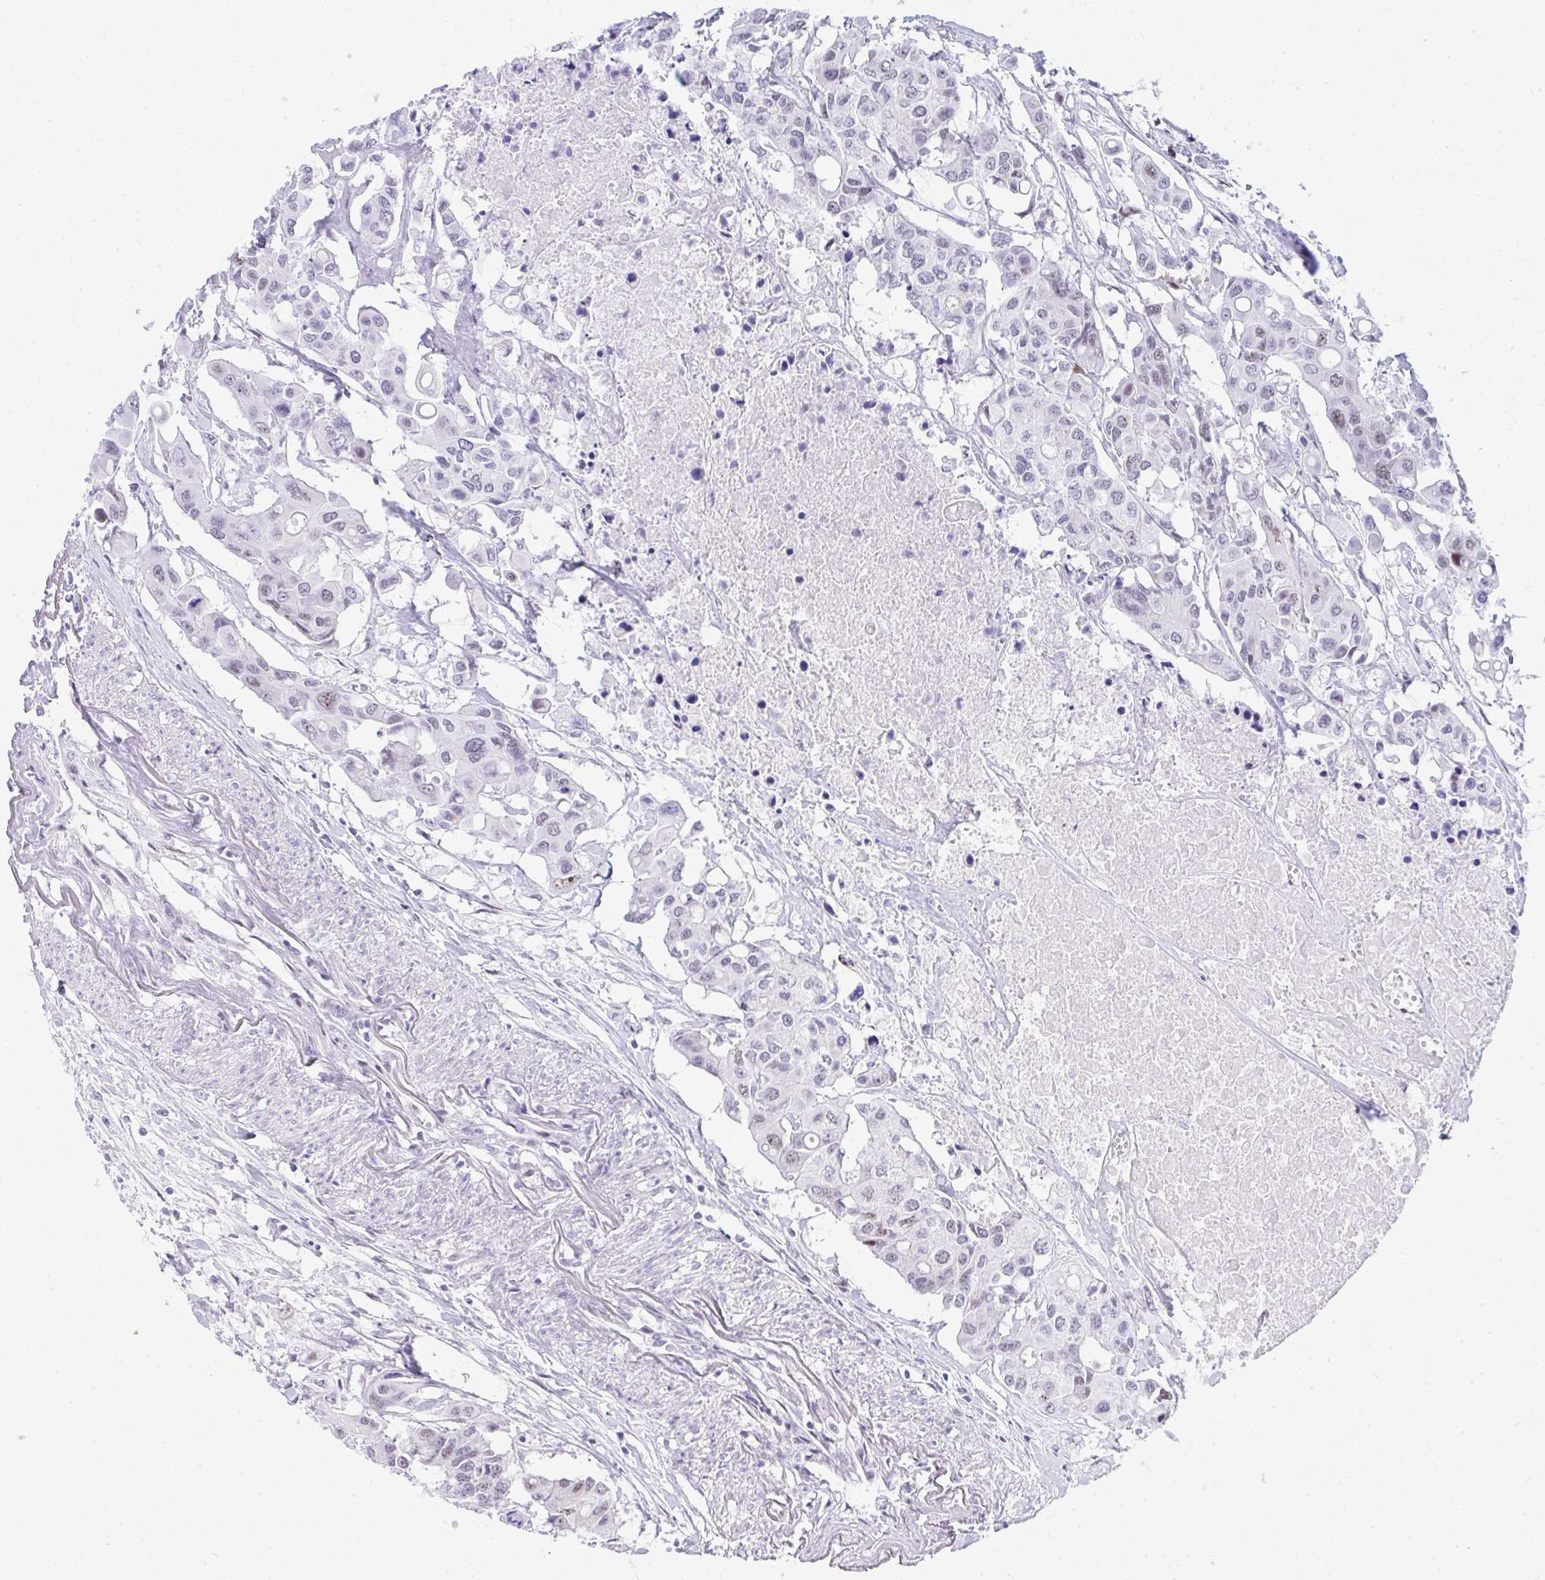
{"staining": {"intensity": "weak", "quantity": "25%-75%", "location": "nuclear"}, "tissue": "colorectal cancer", "cell_type": "Tumor cells", "image_type": "cancer", "snomed": [{"axis": "morphology", "description": "Adenocarcinoma, NOS"}, {"axis": "topography", "description": "Colon"}], "caption": "DAB (3,3'-diaminobenzidine) immunohistochemical staining of colorectal adenocarcinoma displays weak nuclear protein staining in about 25%-75% of tumor cells. (brown staining indicates protein expression, while blue staining denotes nuclei).", "gene": "GLDN", "patient": {"sex": "male", "age": 77}}